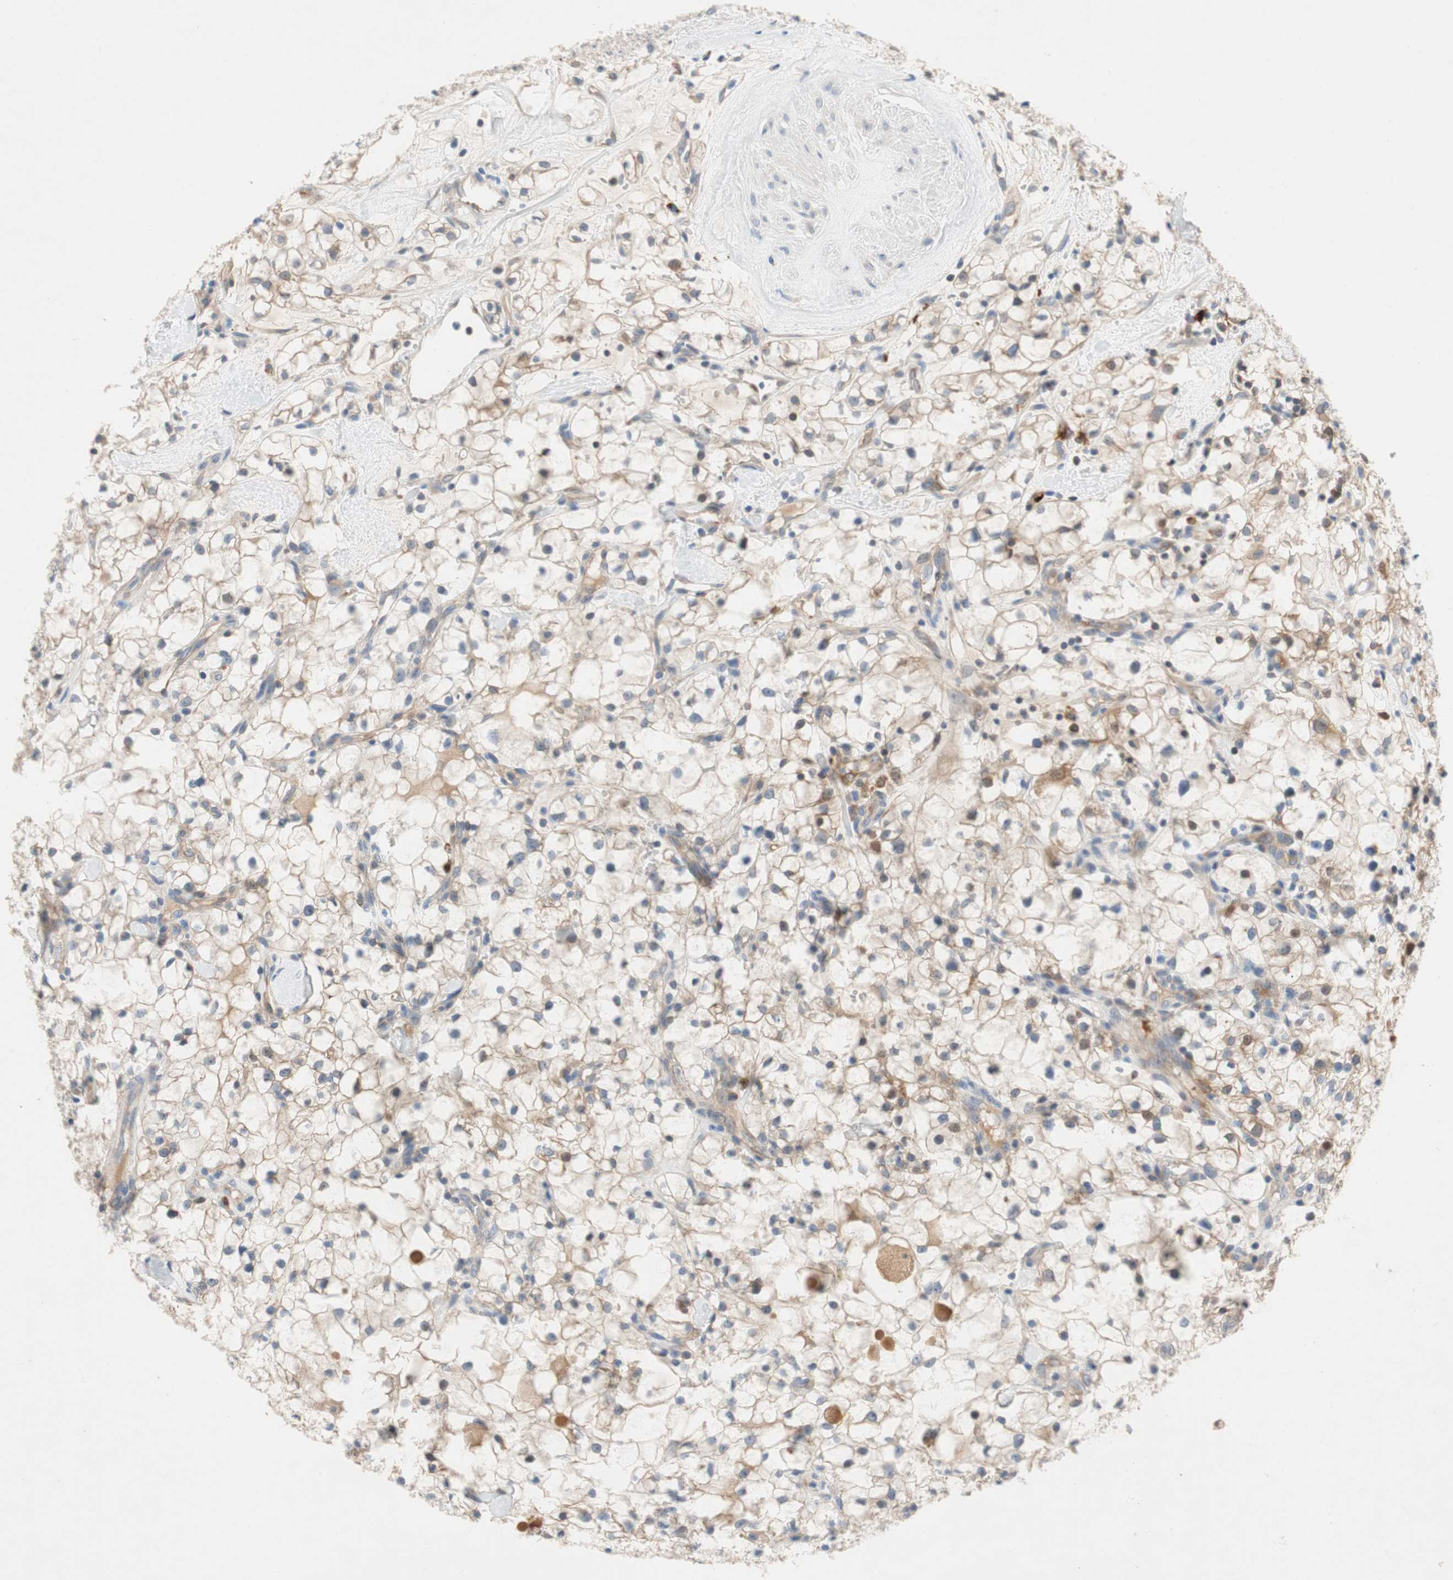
{"staining": {"intensity": "weak", "quantity": "25%-75%", "location": "cytoplasmic/membranous,nuclear"}, "tissue": "renal cancer", "cell_type": "Tumor cells", "image_type": "cancer", "snomed": [{"axis": "morphology", "description": "Adenocarcinoma, NOS"}, {"axis": "topography", "description": "Kidney"}], "caption": "High-power microscopy captured an IHC histopathology image of renal cancer, revealing weak cytoplasmic/membranous and nuclear staining in approximately 25%-75% of tumor cells.", "gene": "RELB", "patient": {"sex": "female", "age": 60}}